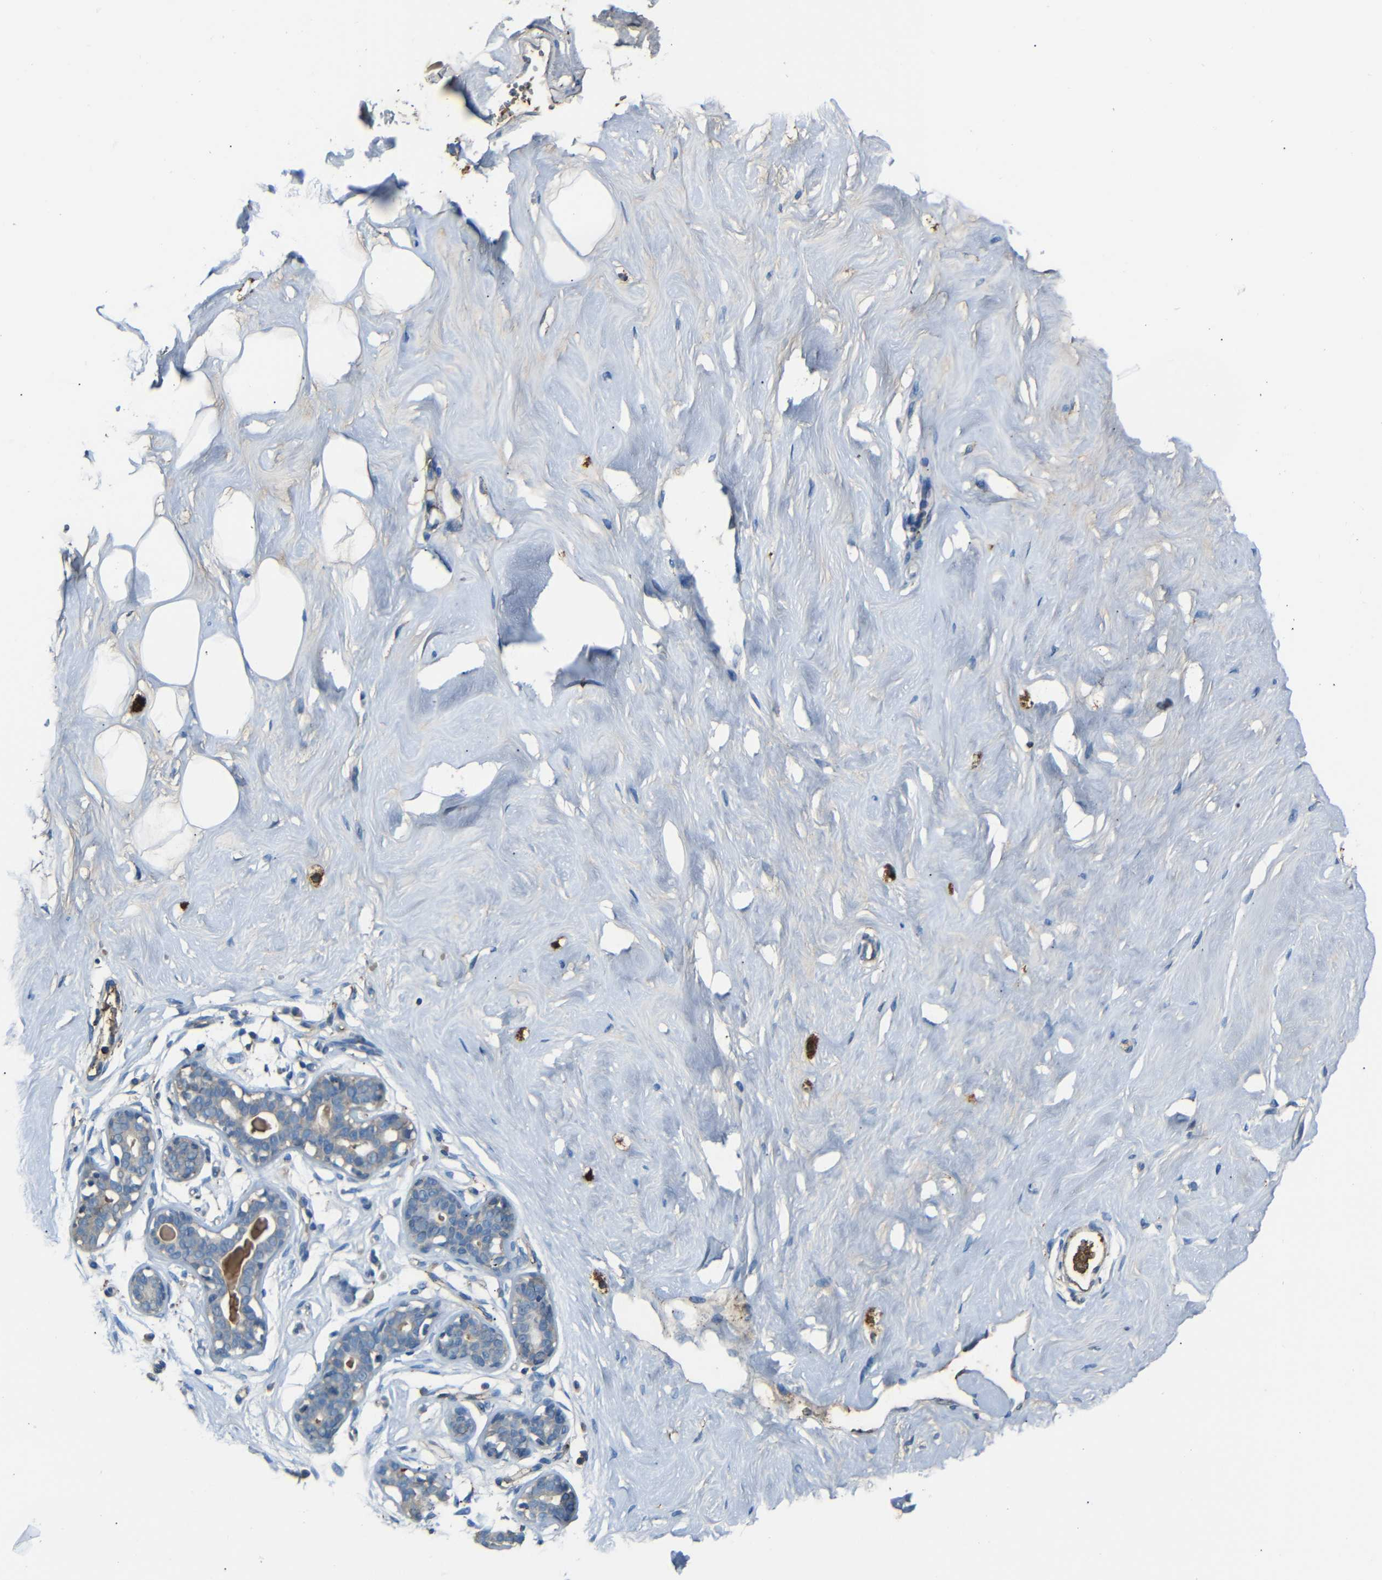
{"staining": {"intensity": "negative", "quantity": "none", "location": "none"}, "tissue": "breast", "cell_type": "Adipocytes", "image_type": "normal", "snomed": [{"axis": "morphology", "description": "Normal tissue, NOS"}, {"axis": "topography", "description": "Breast"}], "caption": "An image of breast stained for a protein displays no brown staining in adipocytes.", "gene": "SERPINA1", "patient": {"sex": "female", "age": 23}}